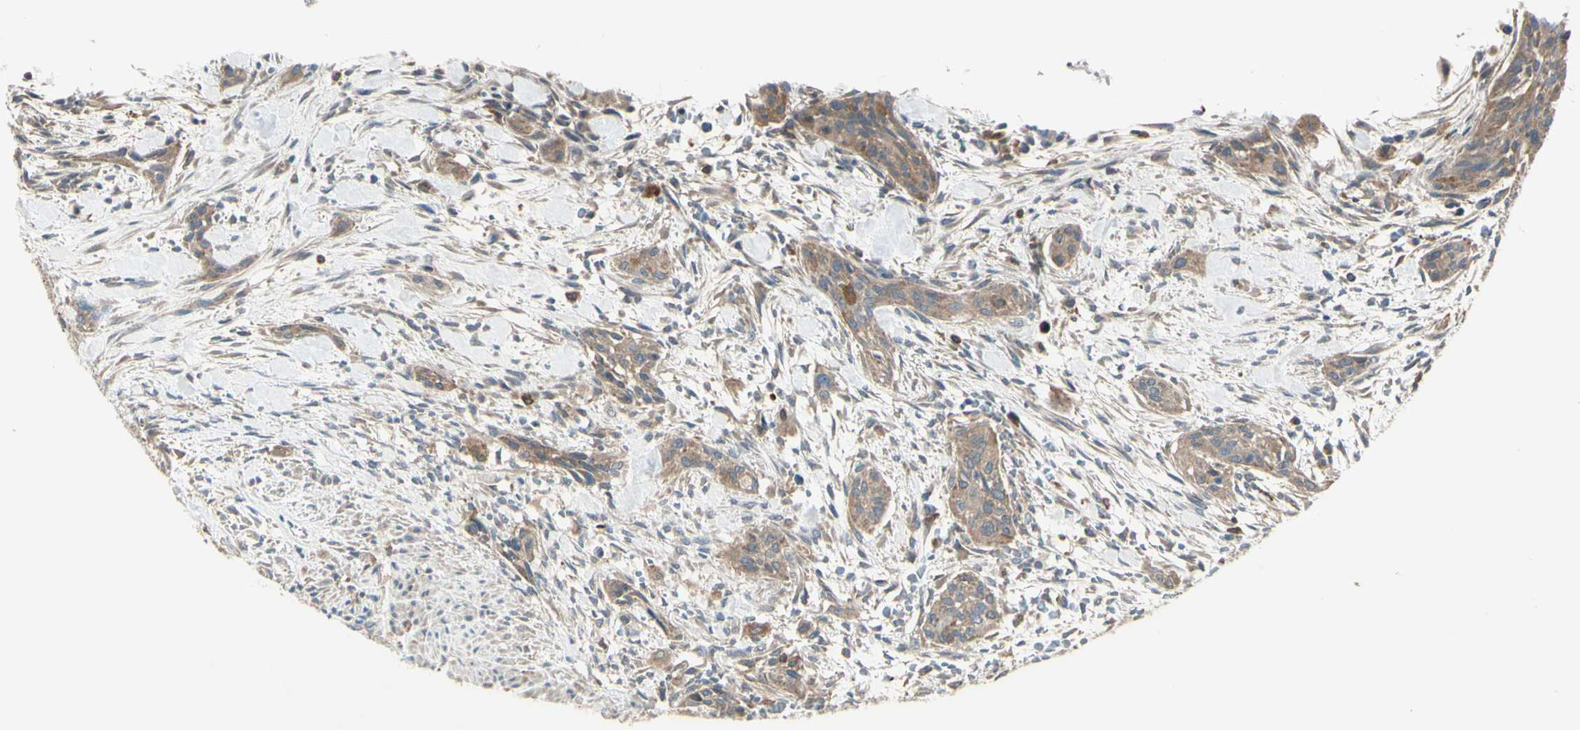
{"staining": {"intensity": "moderate", "quantity": ">75%", "location": "cytoplasmic/membranous"}, "tissue": "urothelial cancer", "cell_type": "Tumor cells", "image_type": "cancer", "snomed": [{"axis": "morphology", "description": "Urothelial carcinoma, High grade"}, {"axis": "topography", "description": "Urinary bladder"}], "caption": "A photomicrograph of human urothelial cancer stained for a protein demonstrates moderate cytoplasmic/membranous brown staining in tumor cells.", "gene": "IGSF9B", "patient": {"sex": "male", "age": 35}}